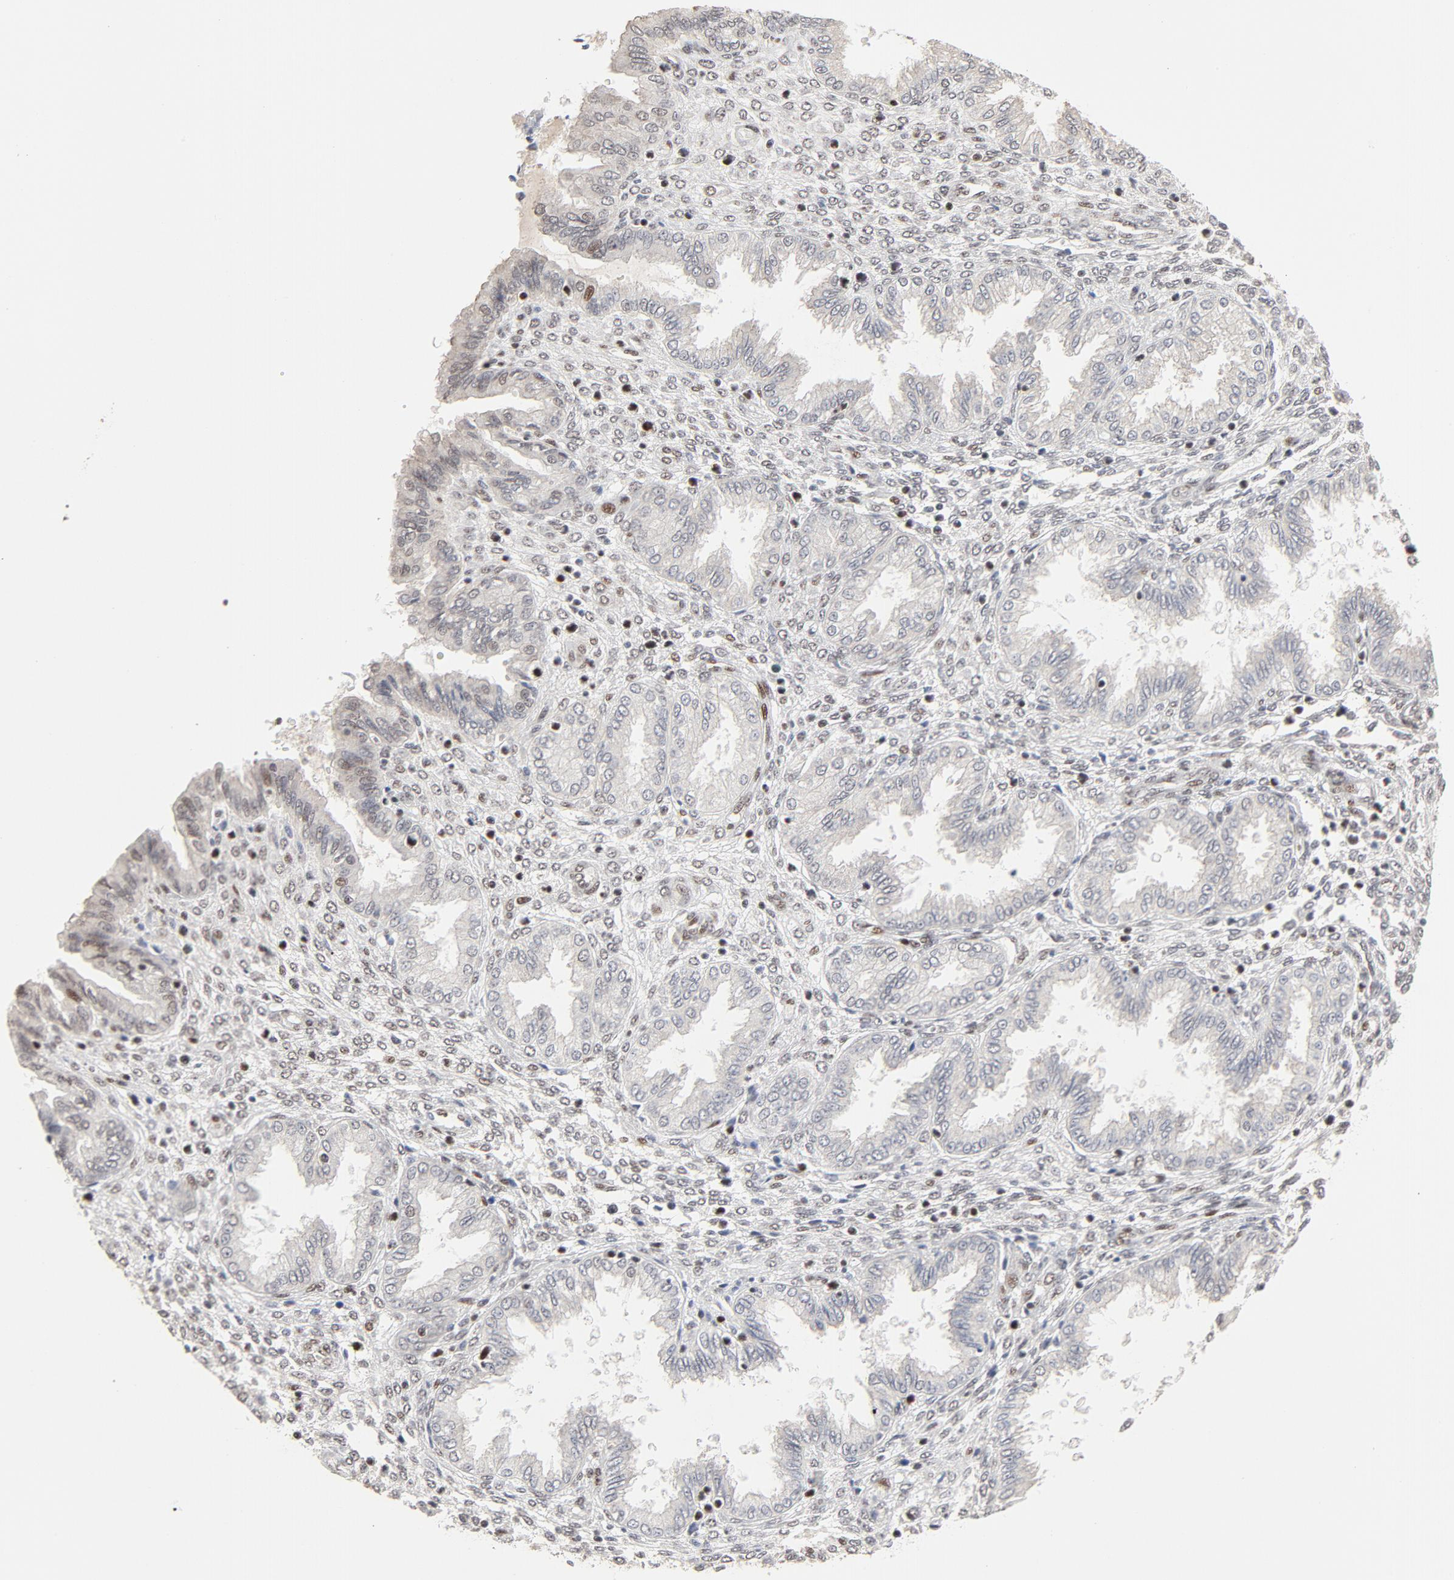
{"staining": {"intensity": "moderate", "quantity": ">75%", "location": "nuclear"}, "tissue": "endometrium", "cell_type": "Cells in endometrial stroma", "image_type": "normal", "snomed": [{"axis": "morphology", "description": "Normal tissue, NOS"}, {"axis": "topography", "description": "Endometrium"}], "caption": "Protein analysis of normal endometrium displays moderate nuclear expression in about >75% of cells in endometrial stroma. Using DAB (3,3'-diaminobenzidine) (brown) and hematoxylin (blue) stains, captured at high magnification using brightfield microscopy.", "gene": "GTF2I", "patient": {"sex": "female", "age": 33}}